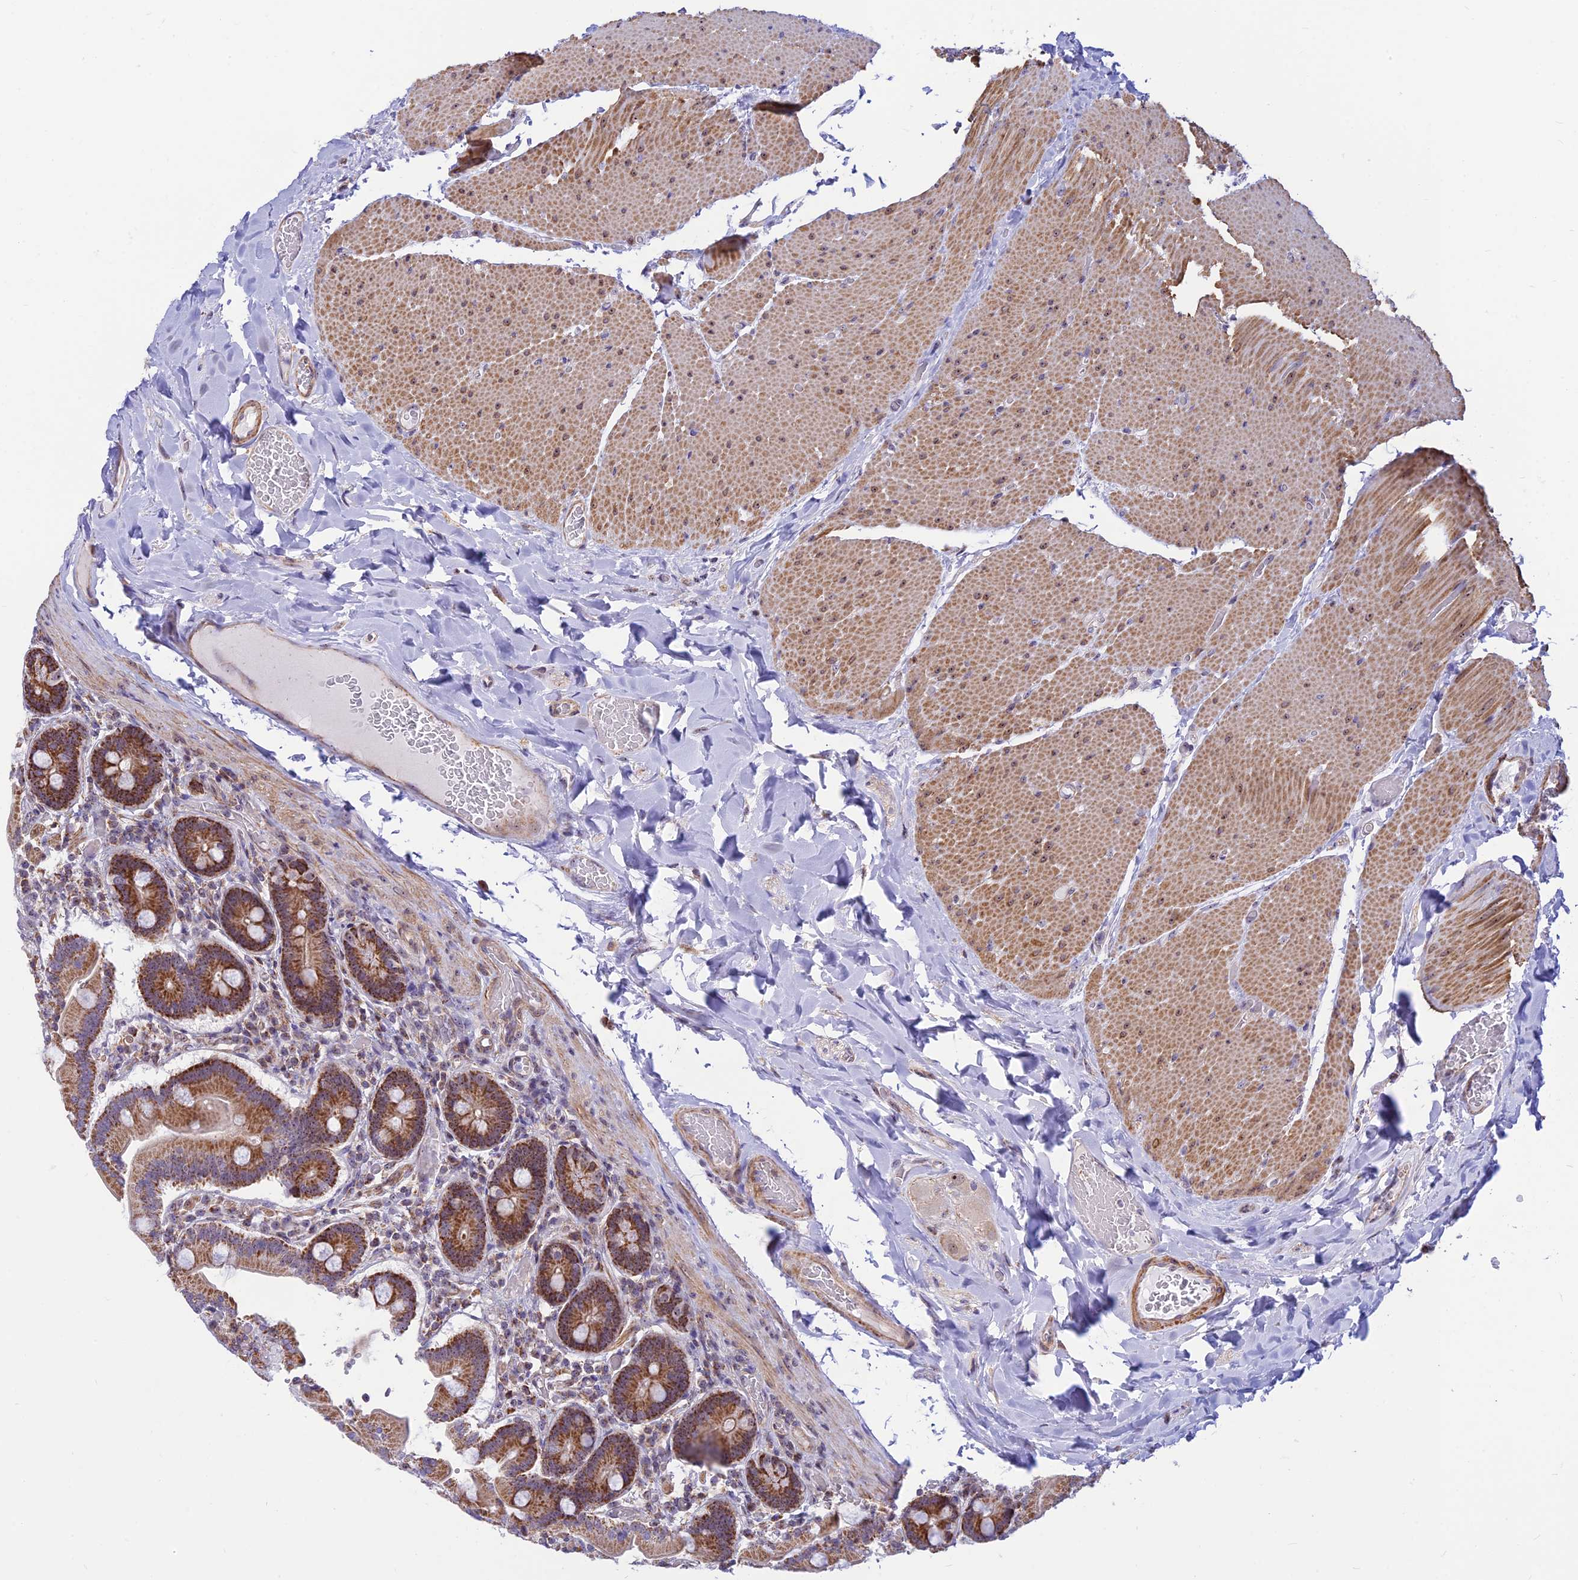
{"staining": {"intensity": "moderate", "quantity": ">75%", "location": "cytoplasmic/membranous,nuclear"}, "tissue": "duodenum", "cell_type": "Glandular cells", "image_type": "normal", "snomed": [{"axis": "morphology", "description": "Normal tissue, NOS"}, {"axis": "topography", "description": "Duodenum"}], "caption": "Glandular cells display moderate cytoplasmic/membranous,nuclear positivity in approximately >75% of cells in normal duodenum. The staining is performed using DAB (3,3'-diaminobenzidine) brown chromogen to label protein expression. The nuclei are counter-stained blue using hematoxylin.", "gene": "POLR1G", "patient": {"sex": "female", "age": 62}}